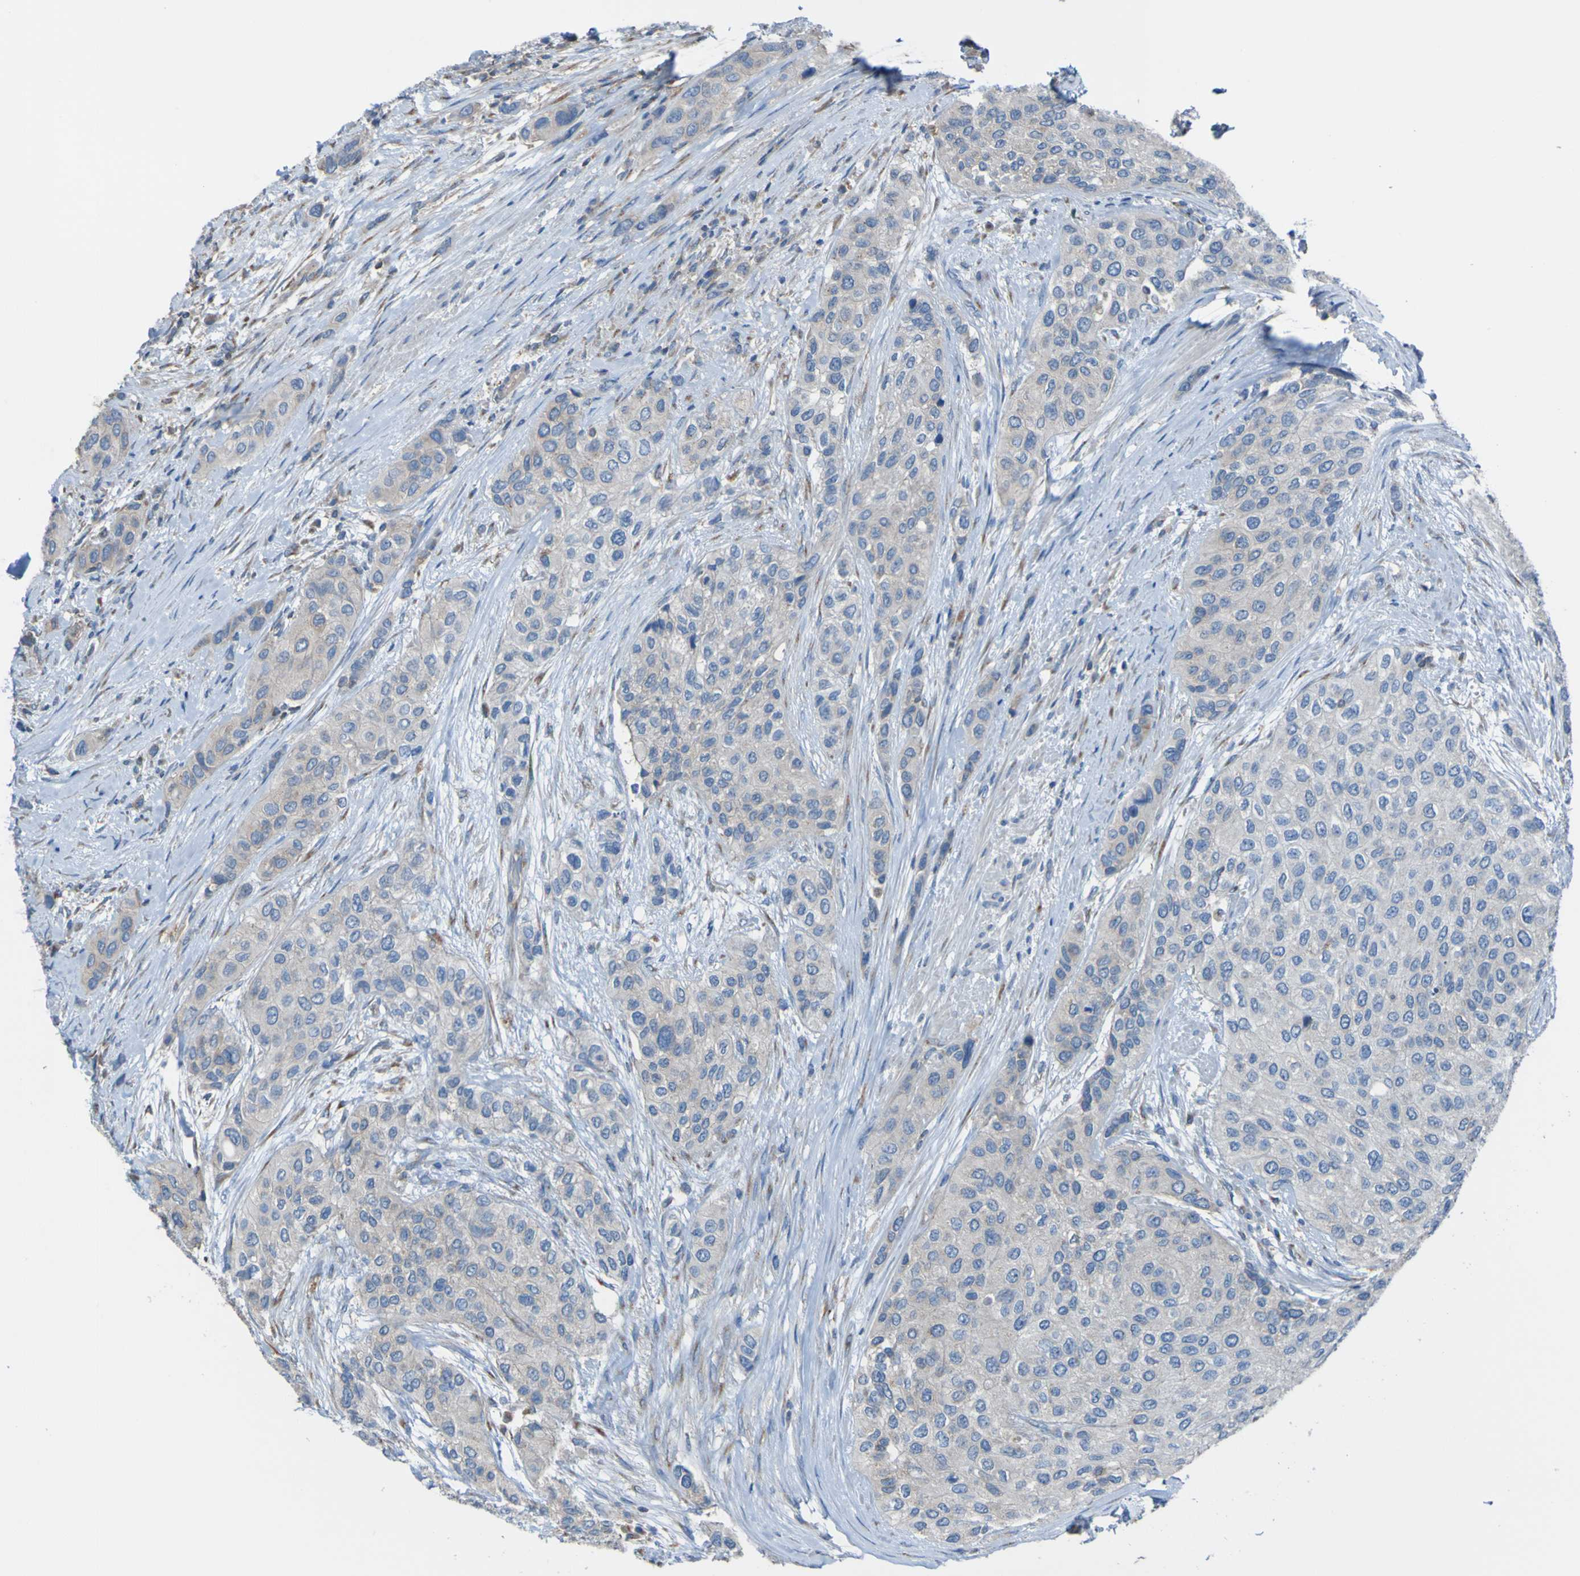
{"staining": {"intensity": "weak", "quantity": "<25%", "location": "cytoplasmic/membranous"}, "tissue": "urothelial cancer", "cell_type": "Tumor cells", "image_type": "cancer", "snomed": [{"axis": "morphology", "description": "Urothelial carcinoma, High grade"}, {"axis": "topography", "description": "Urinary bladder"}], "caption": "Tumor cells are negative for brown protein staining in high-grade urothelial carcinoma.", "gene": "MINAR1", "patient": {"sex": "female", "age": 56}}